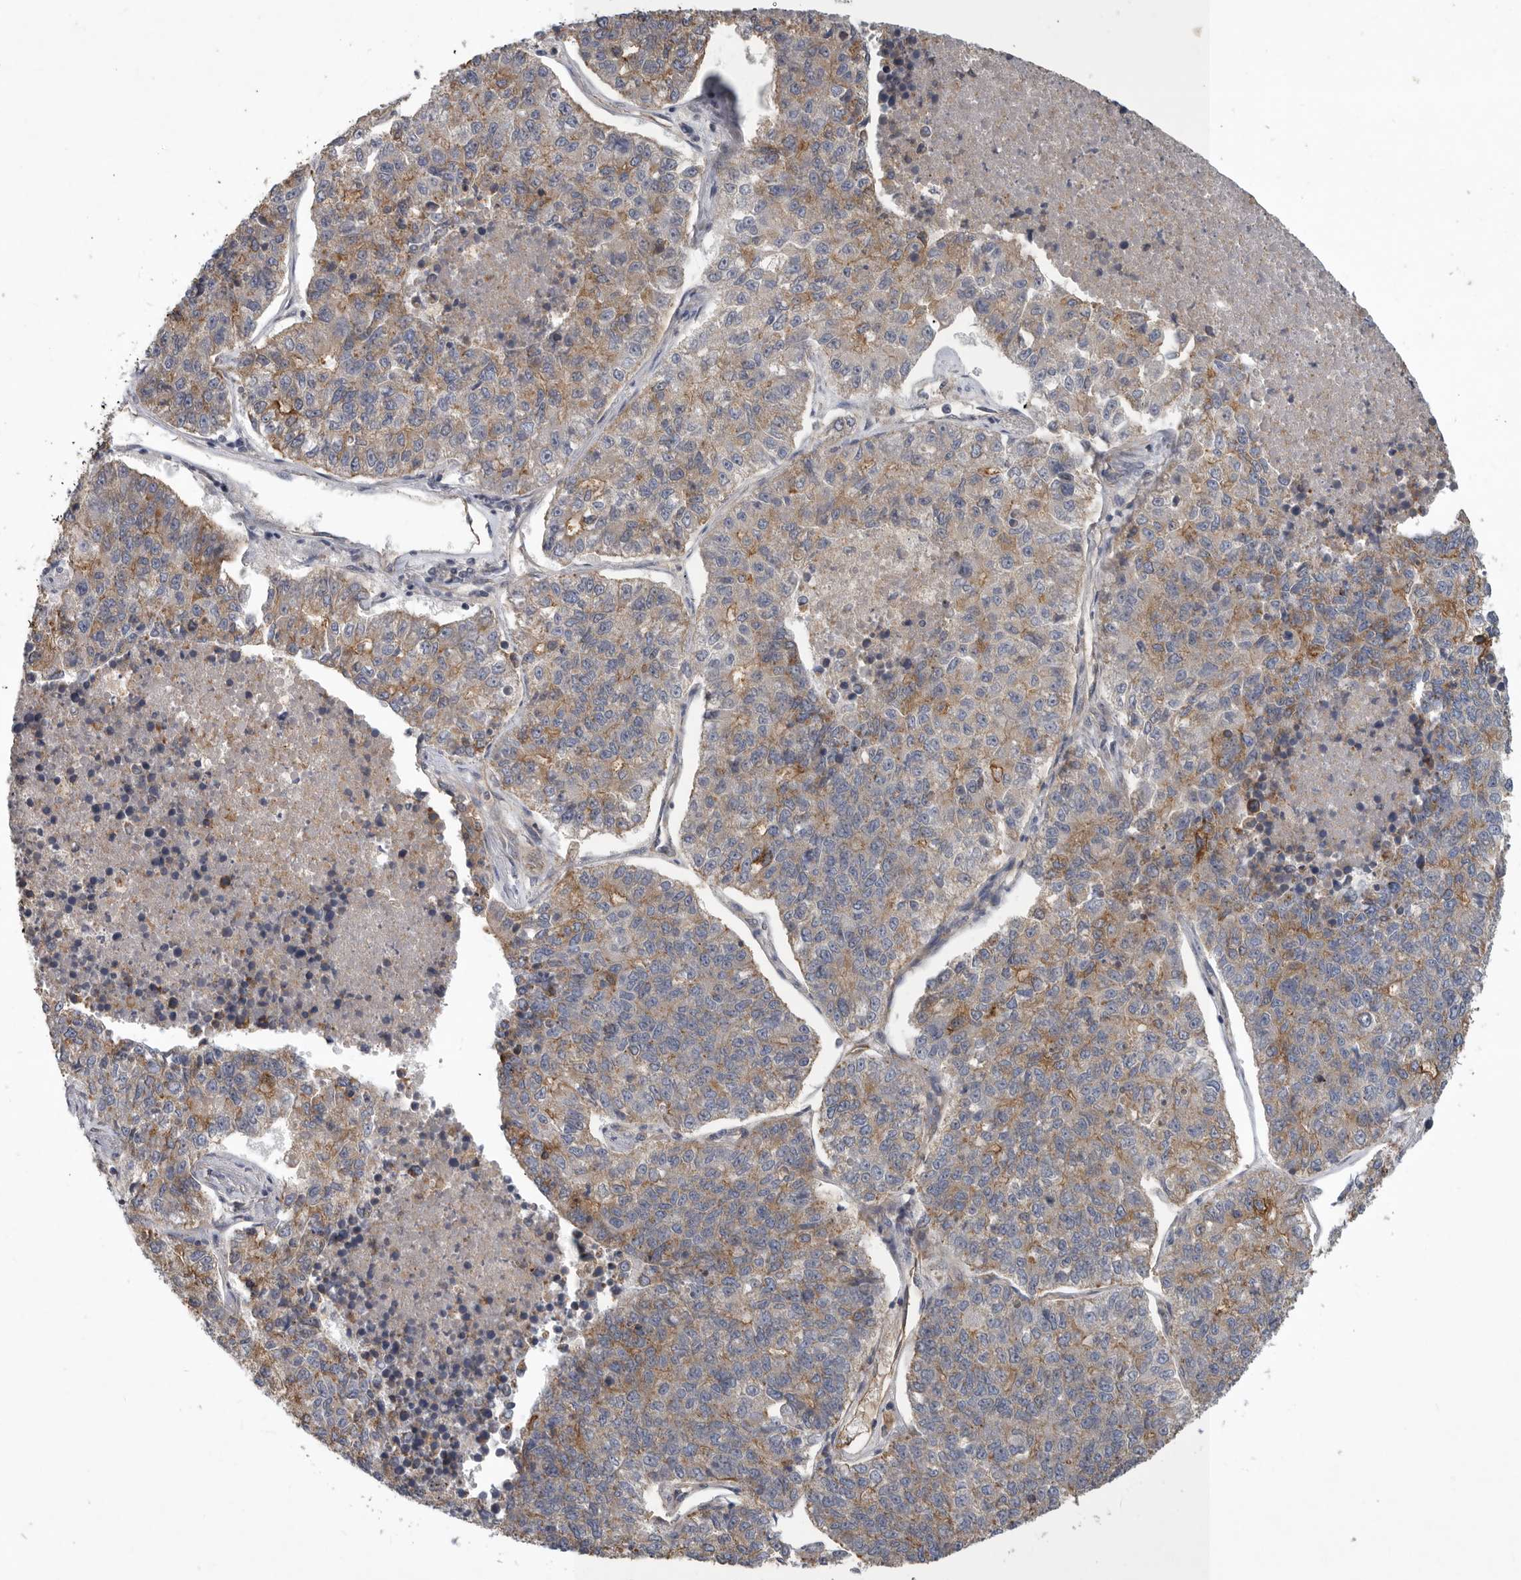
{"staining": {"intensity": "moderate", "quantity": "<25%", "location": "cytoplasmic/membranous"}, "tissue": "lung cancer", "cell_type": "Tumor cells", "image_type": "cancer", "snomed": [{"axis": "morphology", "description": "Adenocarcinoma, NOS"}, {"axis": "topography", "description": "Lung"}], "caption": "An image of human lung adenocarcinoma stained for a protein shows moderate cytoplasmic/membranous brown staining in tumor cells. (IHC, brightfield microscopy, high magnification).", "gene": "MLPH", "patient": {"sex": "male", "age": 49}}